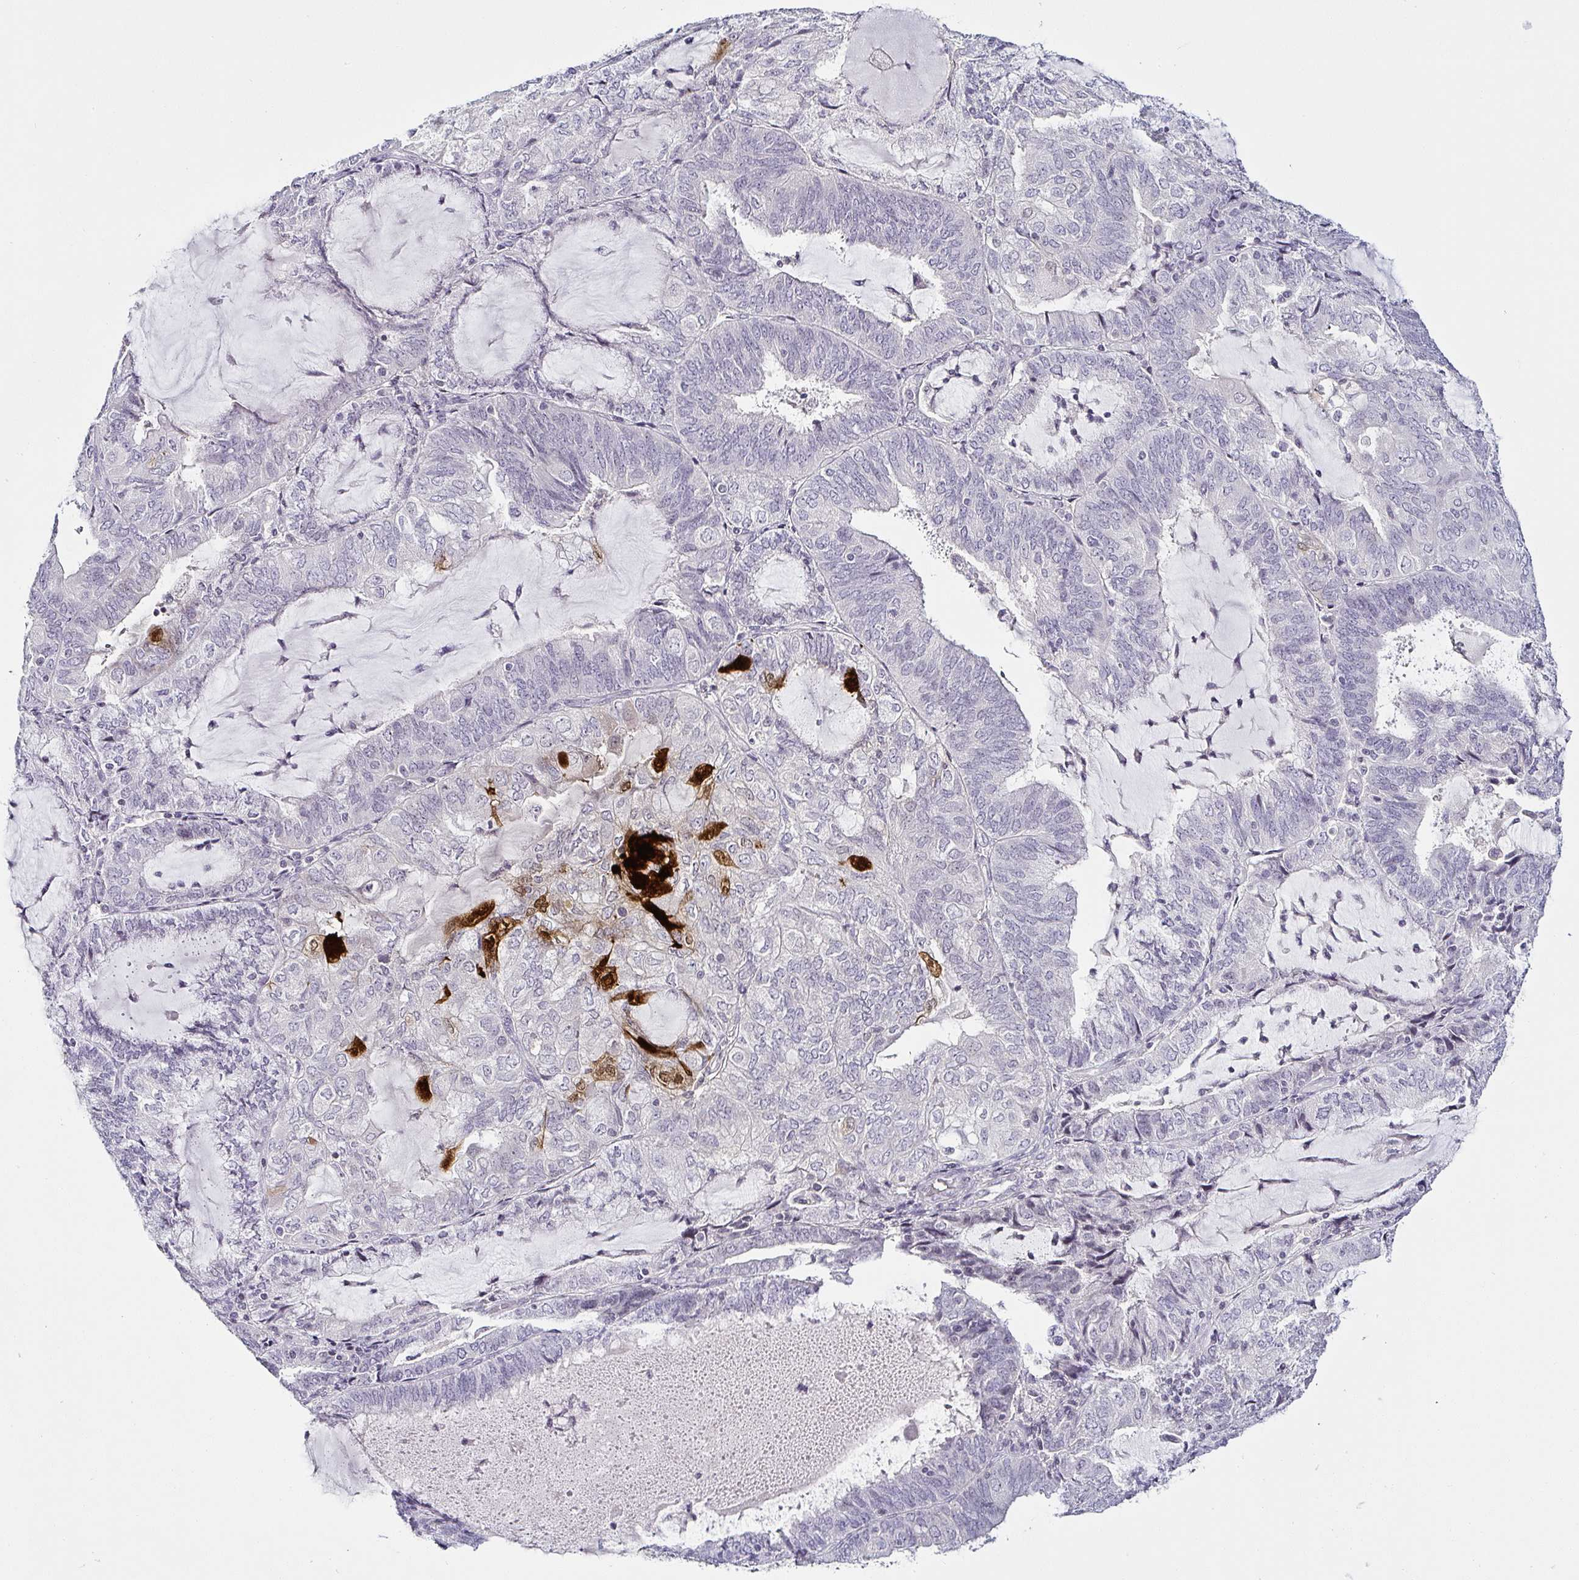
{"staining": {"intensity": "moderate", "quantity": "<25%", "location": "nuclear"}, "tissue": "endometrial cancer", "cell_type": "Tumor cells", "image_type": "cancer", "snomed": [{"axis": "morphology", "description": "Adenocarcinoma, NOS"}, {"axis": "topography", "description": "Endometrium"}], "caption": "Protein staining of endometrial cancer (adenocarcinoma) tissue reveals moderate nuclear expression in about <25% of tumor cells.", "gene": "SERPINB3", "patient": {"sex": "female", "age": 81}}